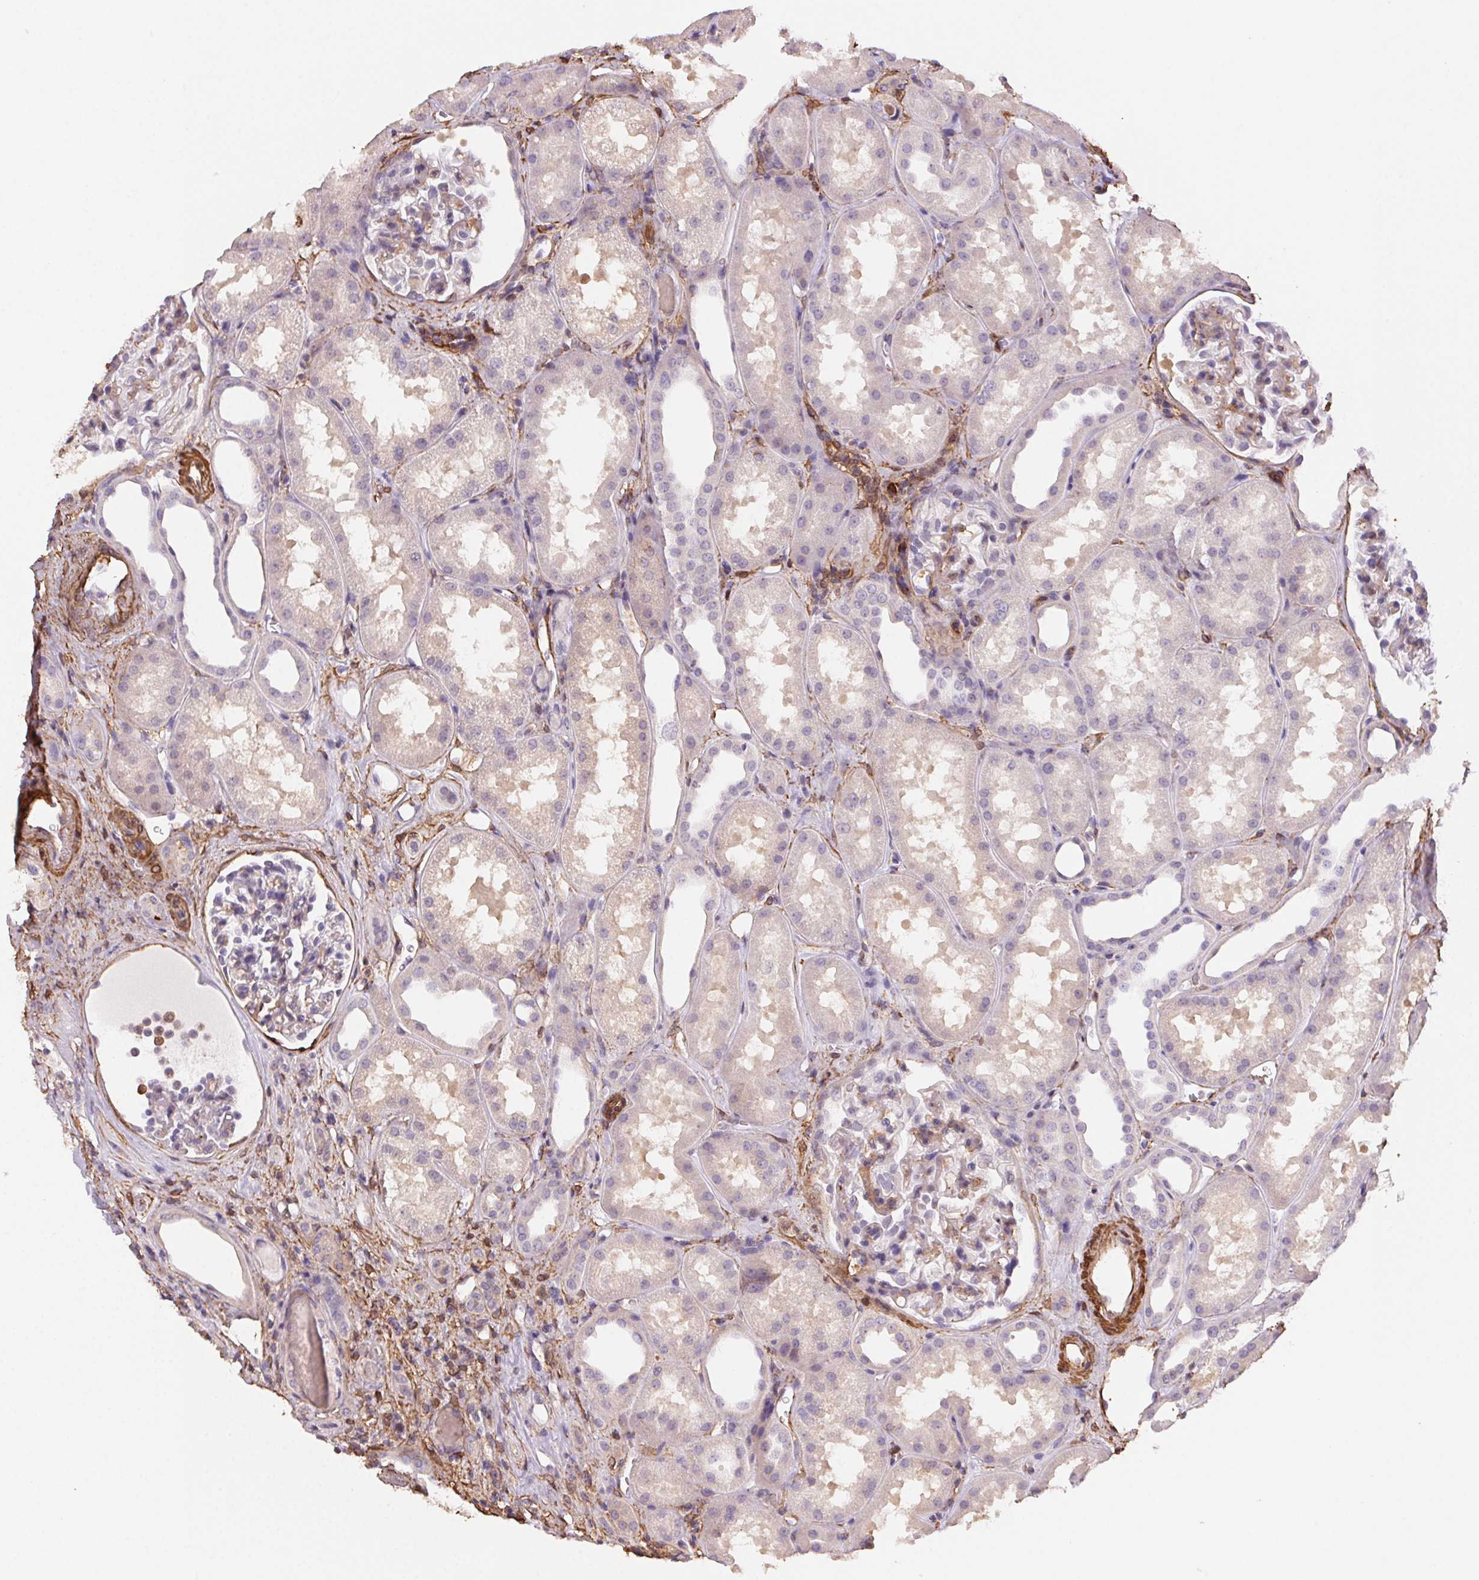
{"staining": {"intensity": "negative", "quantity": "none", "location": "none"}, "tissue": "kidney", "cell_type": "Cells in glomeruli", "image_type": "normal", "snomed": [{"axis": "morphology", "description": "Normal tissue, NOS"}, {"axis": "topography", "description": "Kidney"}], "caption": "The micrograph shows no staining of cells in glomeruli in normal kidney. The staining was performed using DAB (3,3'-diaminobenzidine) to visualize the protein expression in brown, while the nuclei were stained in blue with hematoxylin (Magnification: 20x).", "gene": "GPX8", "patient": {"sex": "male", "age": 61}}